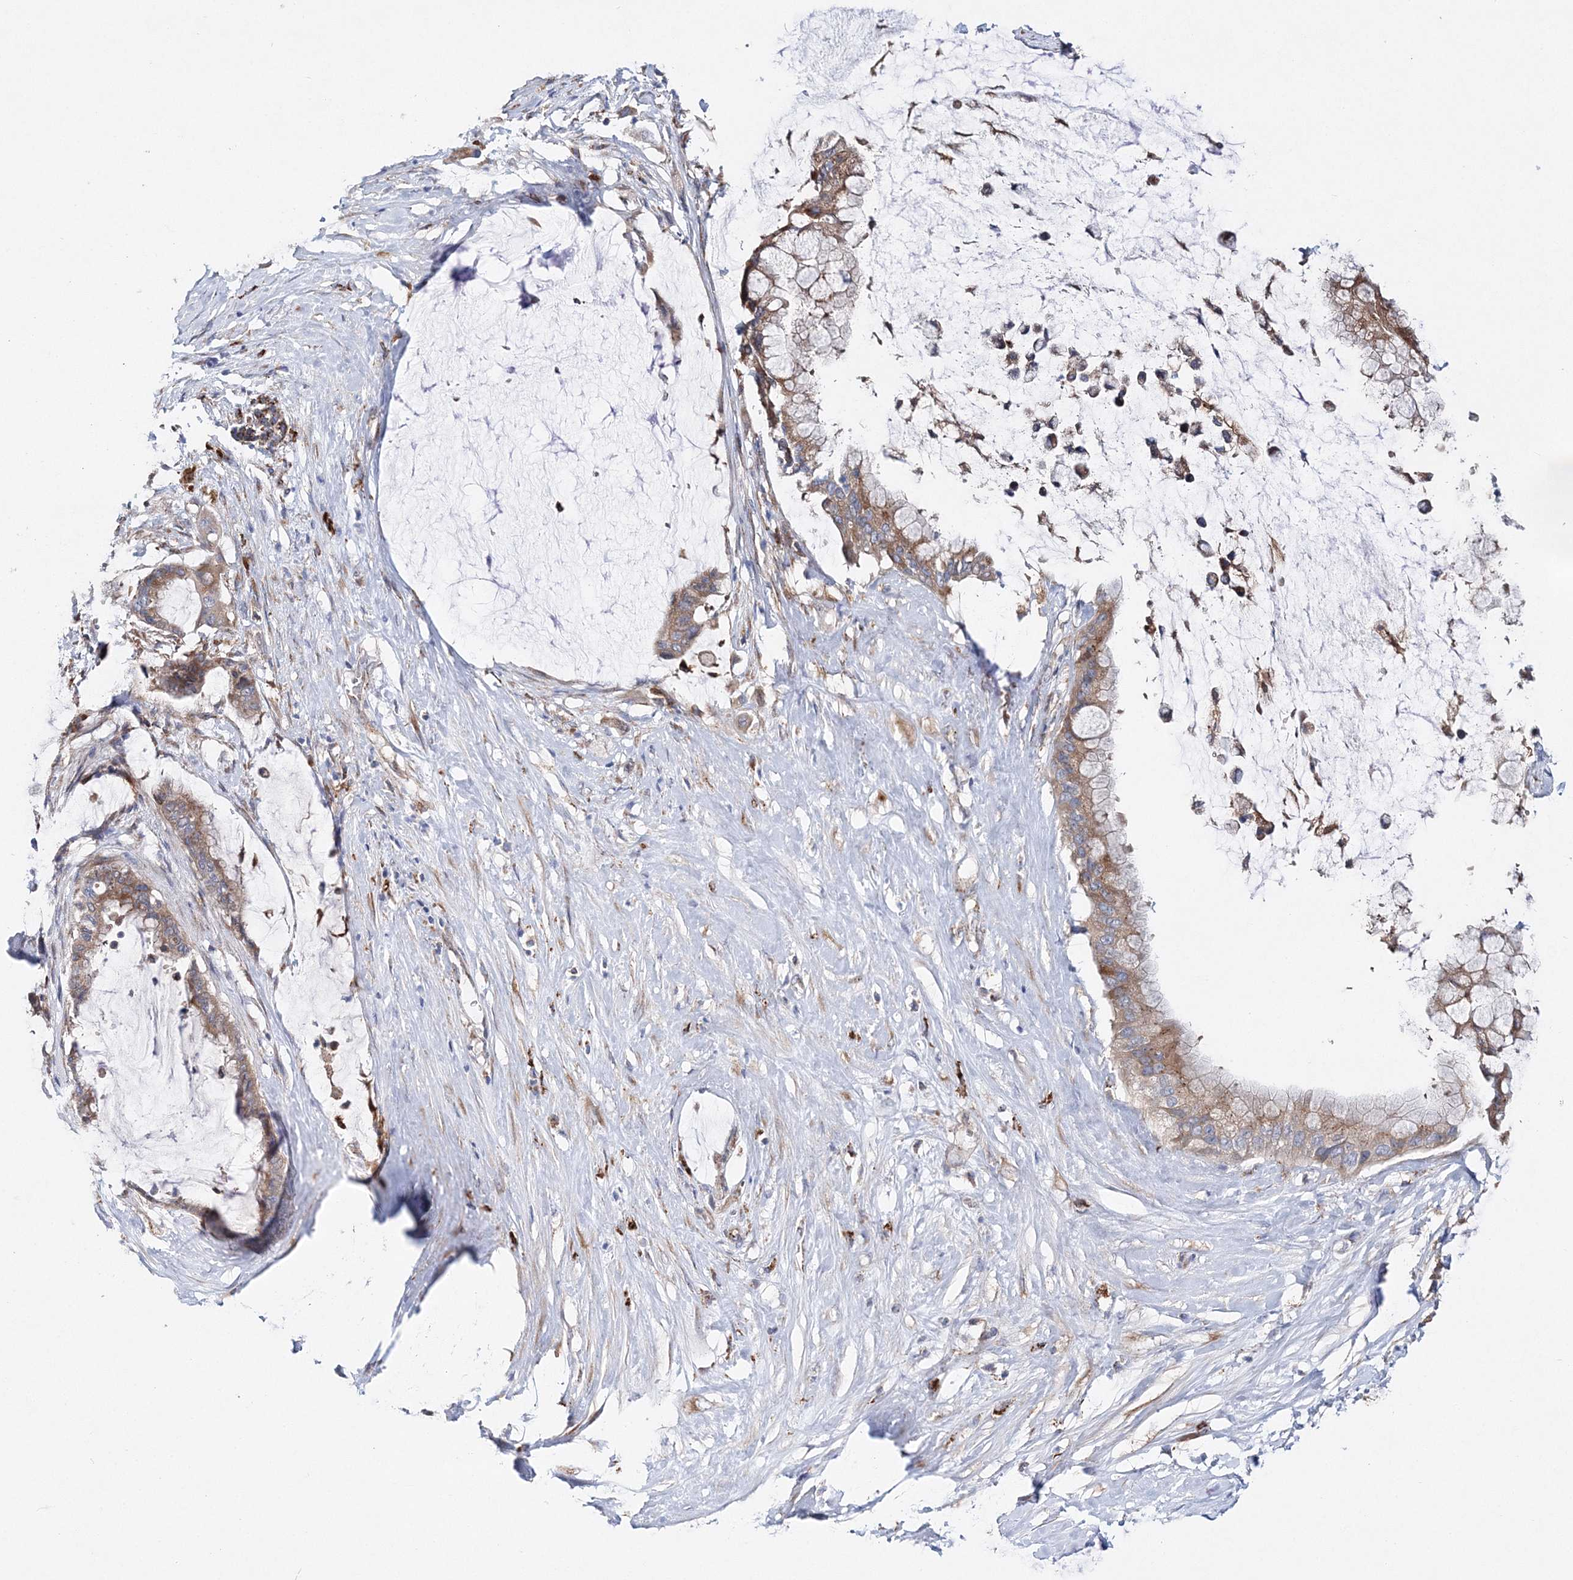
{"staining": {"intensity": "moderate", "quantity": ">75%", "location": "cytoplasmic/membranous"}, "tissue": "pancreatic cancer", "cell_type": "Tumor cells", "image_type": "cancer", "snomed": [{"axis": "morphology", "description": "Adenocarcinoma, NOS"}, {"axis": "topography", "description": "Pancreas"}], "caption": "Human pancreatic cancer (adenocarcinoma) stained for a protein (brown) reveals moderate cytoplasmic/membranous positive positivity in about >75% of tumor cells.", "gene": "C3orf38", "patient": {"sex": "male", "age": 41}}